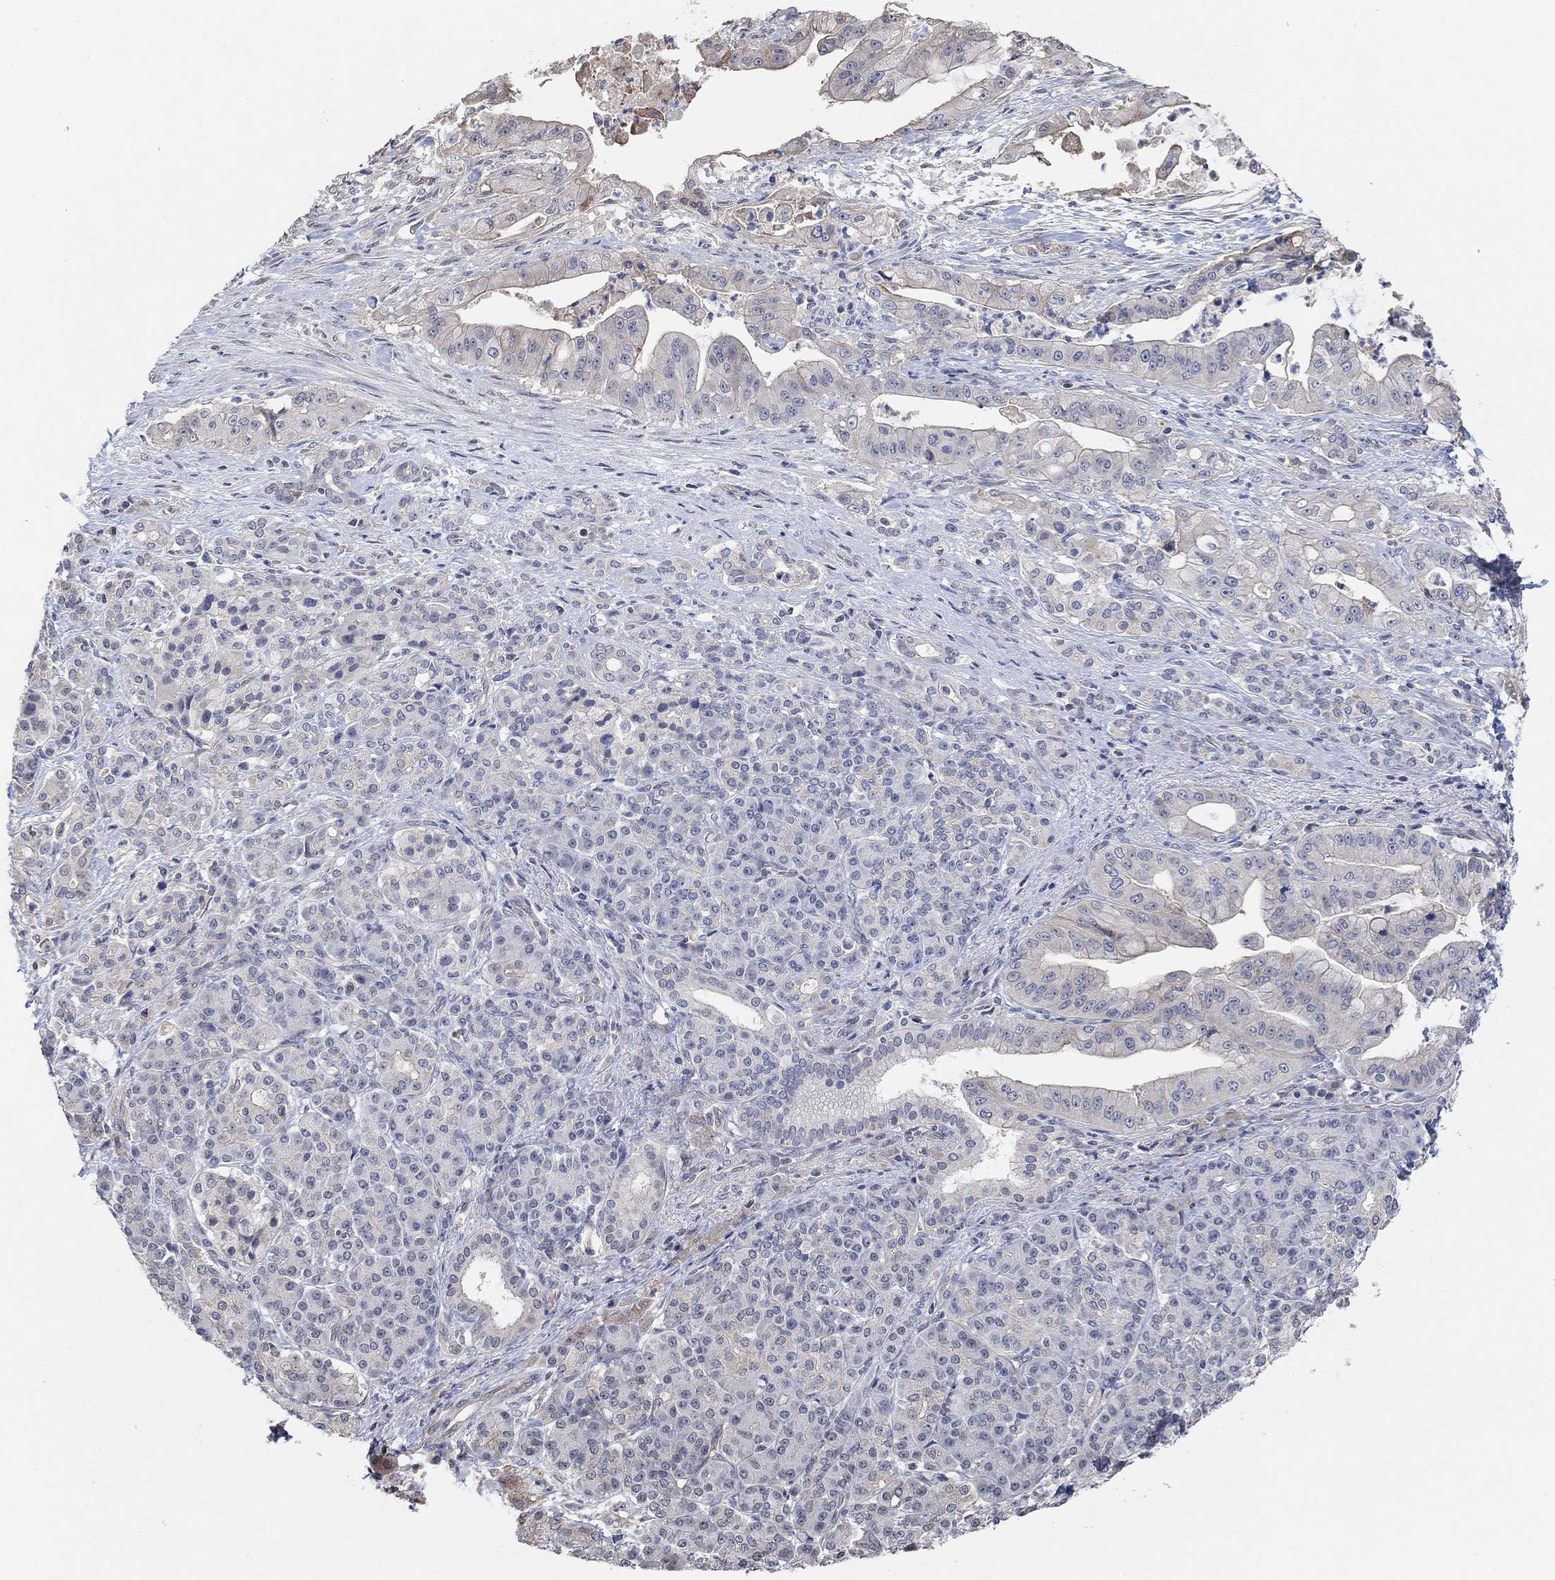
{"staining": {"intensity": "negative", "quantity": "none", "location": "none"}, "tissue": "pancreatic cancer", "cell_type": "Tumor cells", "image_type": "cancer", "snomed": [{"axis": "morphology", "description": "Normal tissue, NOS"}, {"axis": "morphology", "description": "Inflammation, NOS"}, {"axis": "morphology", "description": "Adenocarcinoma, NOS"}, {"axis": "topography", "description": "Pancreas"}], "caption": "IHC photomicrograph of pancreatic cancer (adenocarcinoma) stained for a protein (brown), which exhibits no staining in tumor cells.", "gene": "UNC5B", "patient": {"sex": "male", "age": 57}}